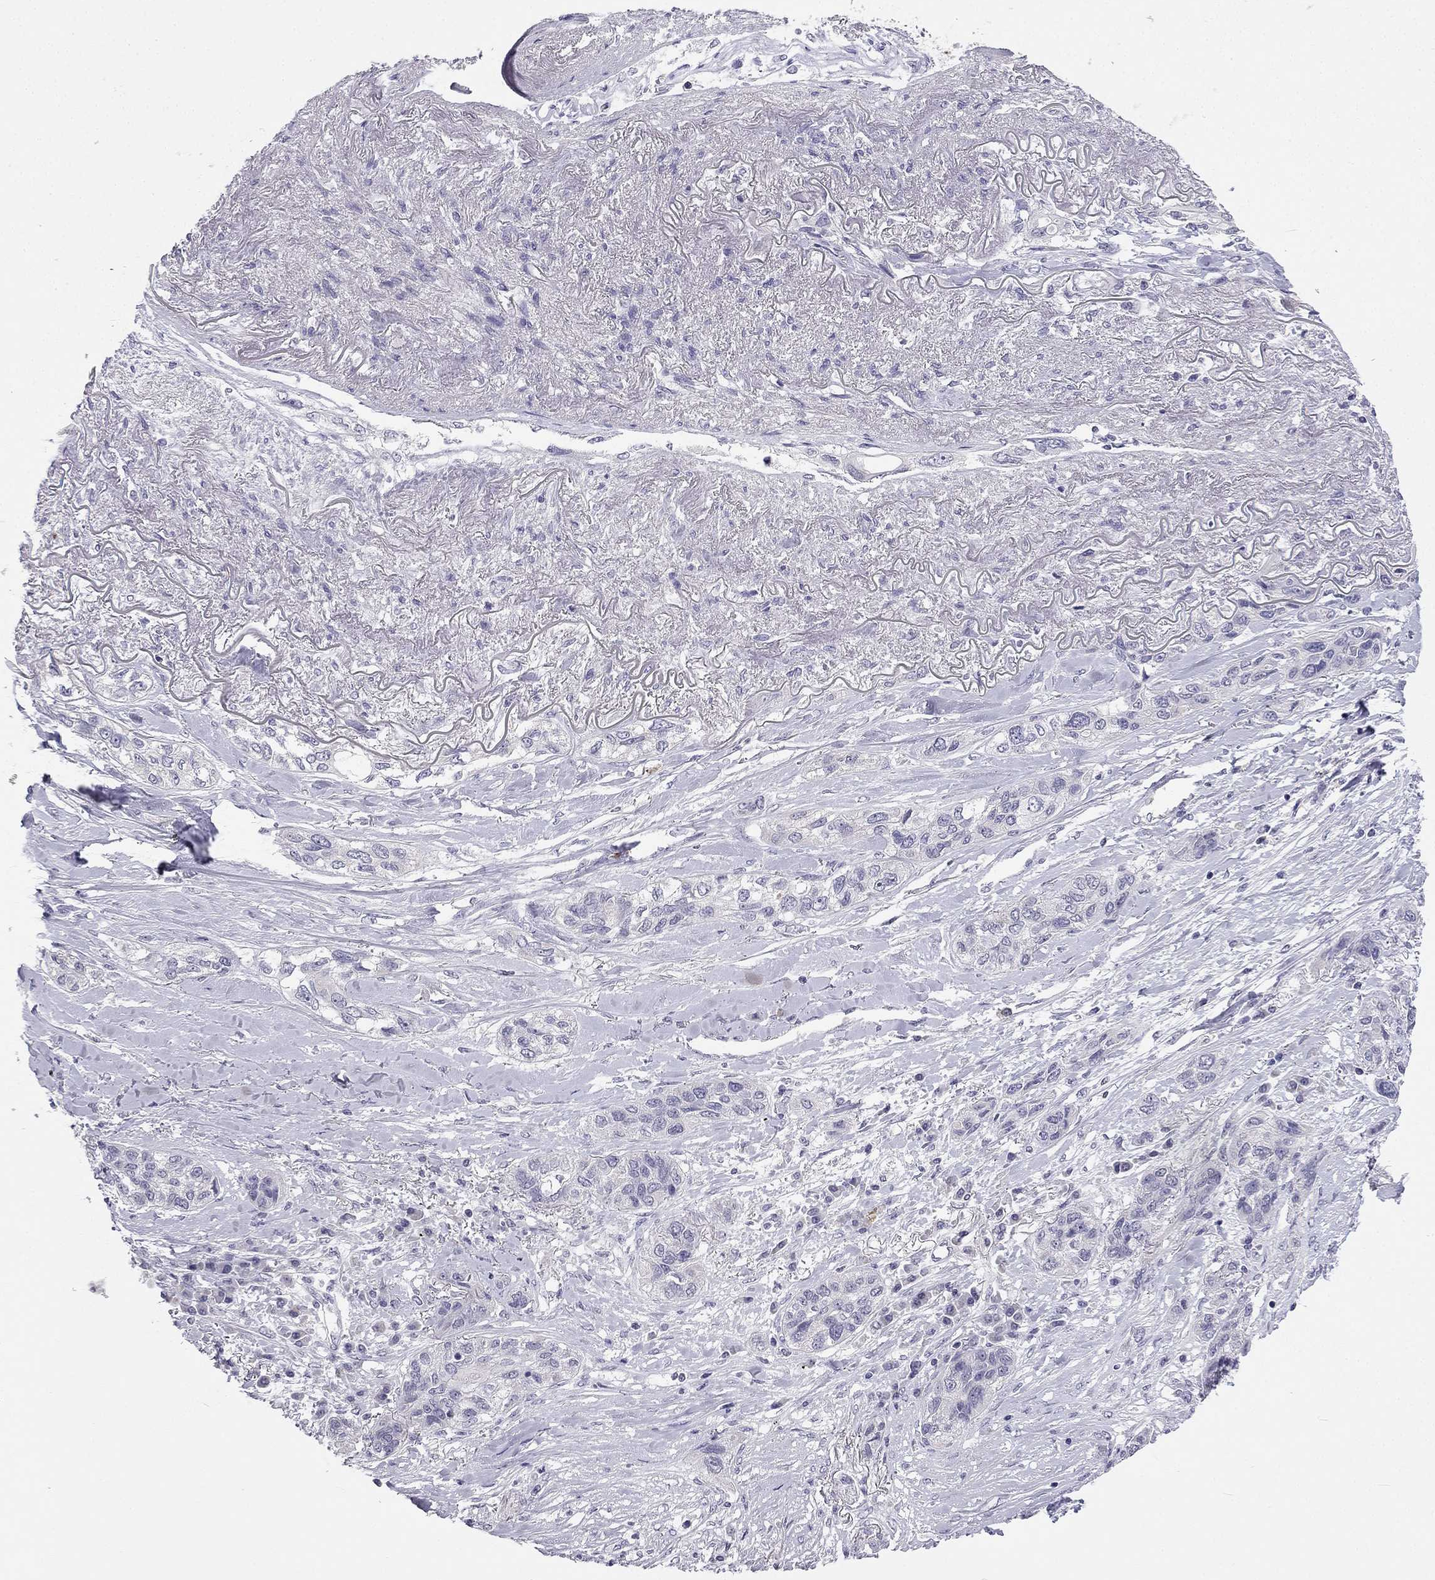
{"staining": {"intensity": "negative", "quantity": "none", "location": "none"}, "tissue": "lung cancer", "cell_type": "Tumor cells", "image_type": "cancer", "snomed": [{"axis": "morphology", "description": "Squamous cell carcinoma, NOS"}, {"axis": "topography", "description": "Lung"}], "caption": "Tumor cells are negative for brown protein staining in lung squamous cell carcinoma. (DAB (3,3'-diaminobenzidine) immunohistochemistry (IHC) with hematoxylin counter stain).", "gene": "C5orf49", "patient": {"sex": "female", "age": 70}}